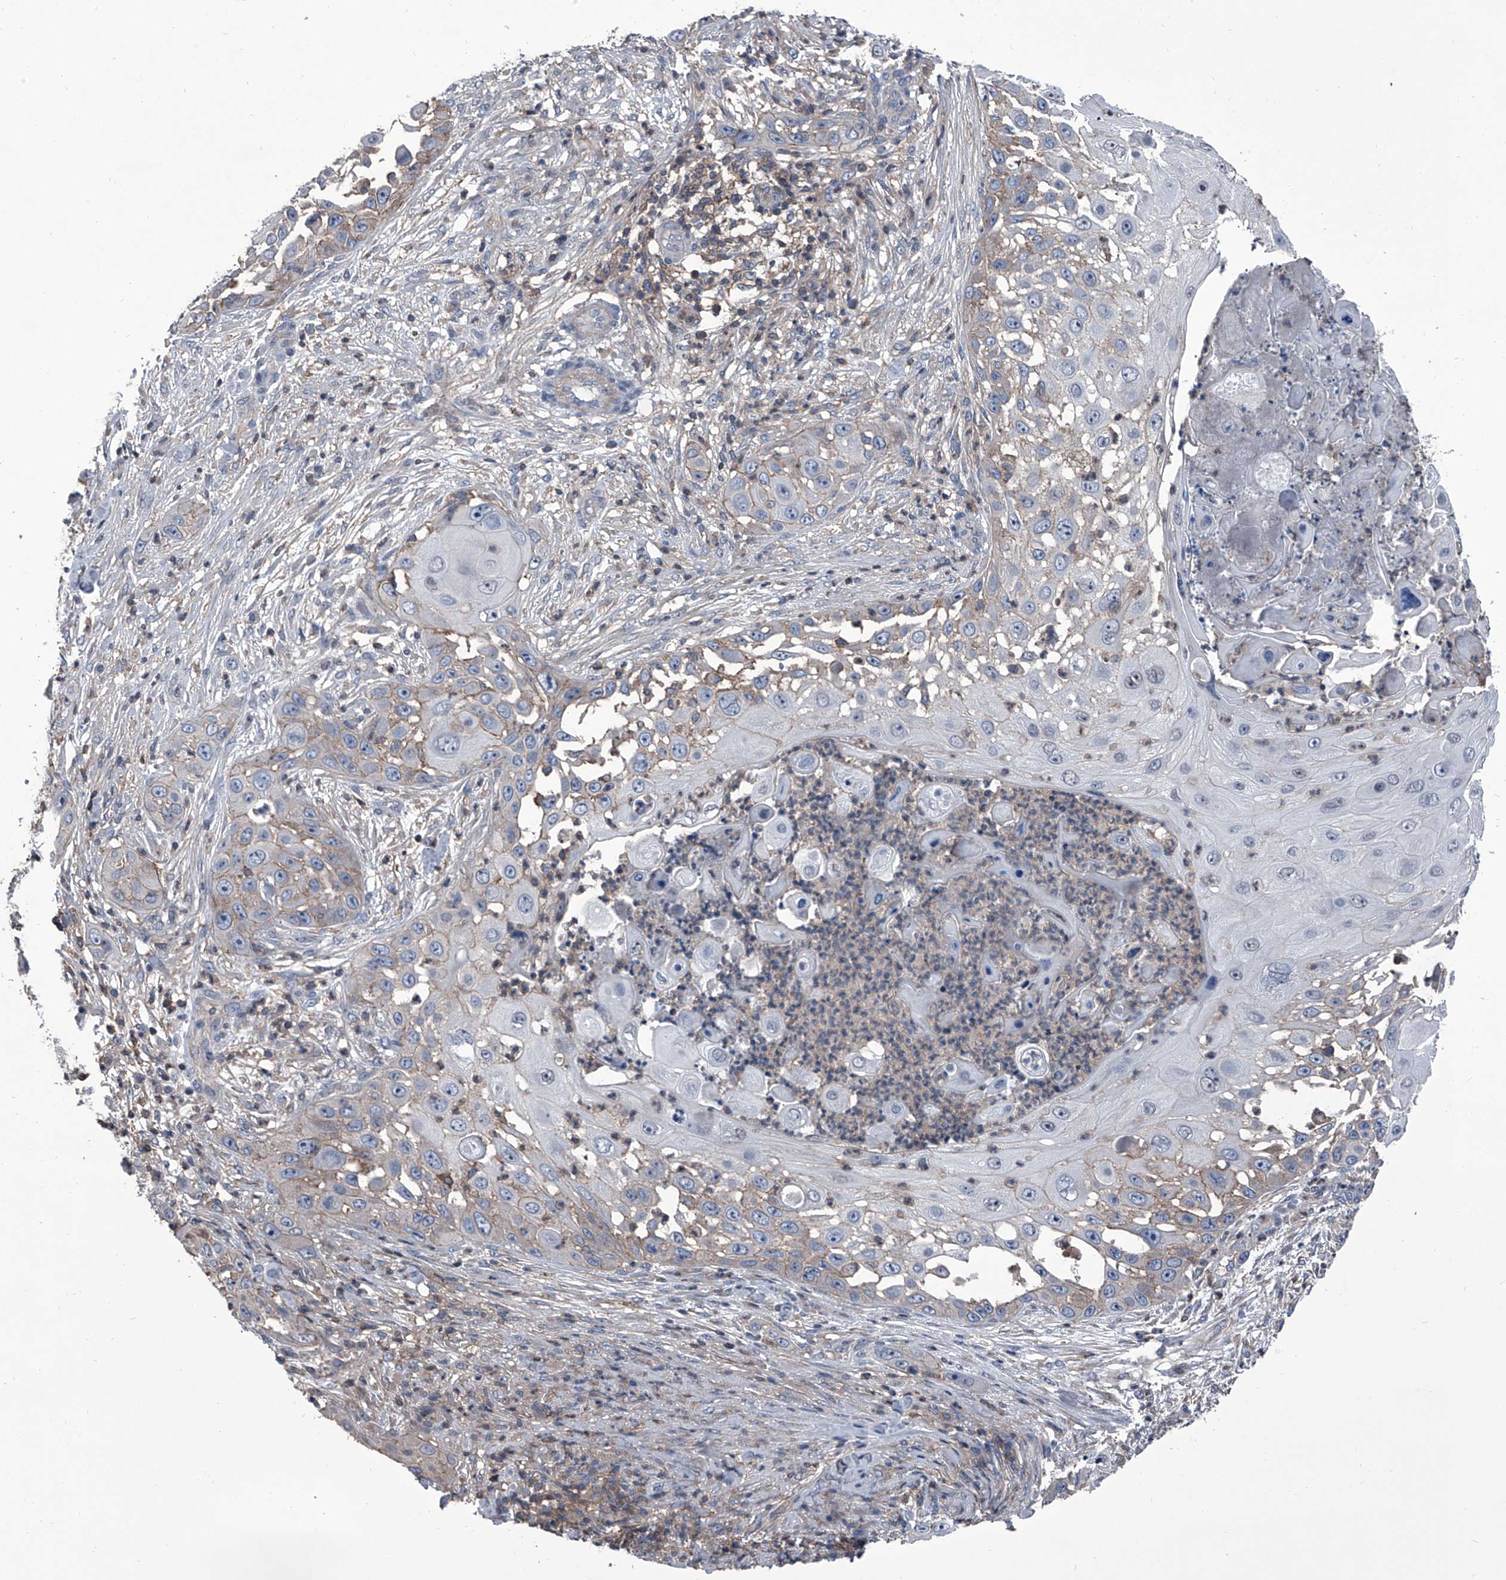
{"staining": {"intensity": "weak", "quantity": "<25%", "location": "cytoplasmic/membranous"}, "tissue": "skin cancer", "cell_type": "Tumor cells", "image_type": "cancer", "snomed": [{"axis": "morphology", "description": "Squamous cell carcinoma, NOS"}, {"axis": "topography", "description": "Skin"}], "caption": "An image of skin cancer stained for a protein shows no brown staining in tumor cells. (DAB immunohistochemistry (IHC) with hematoxylin counter stain).", "gene": "PIP5K1A", "patient": {"sex": "female", "age": 44}}